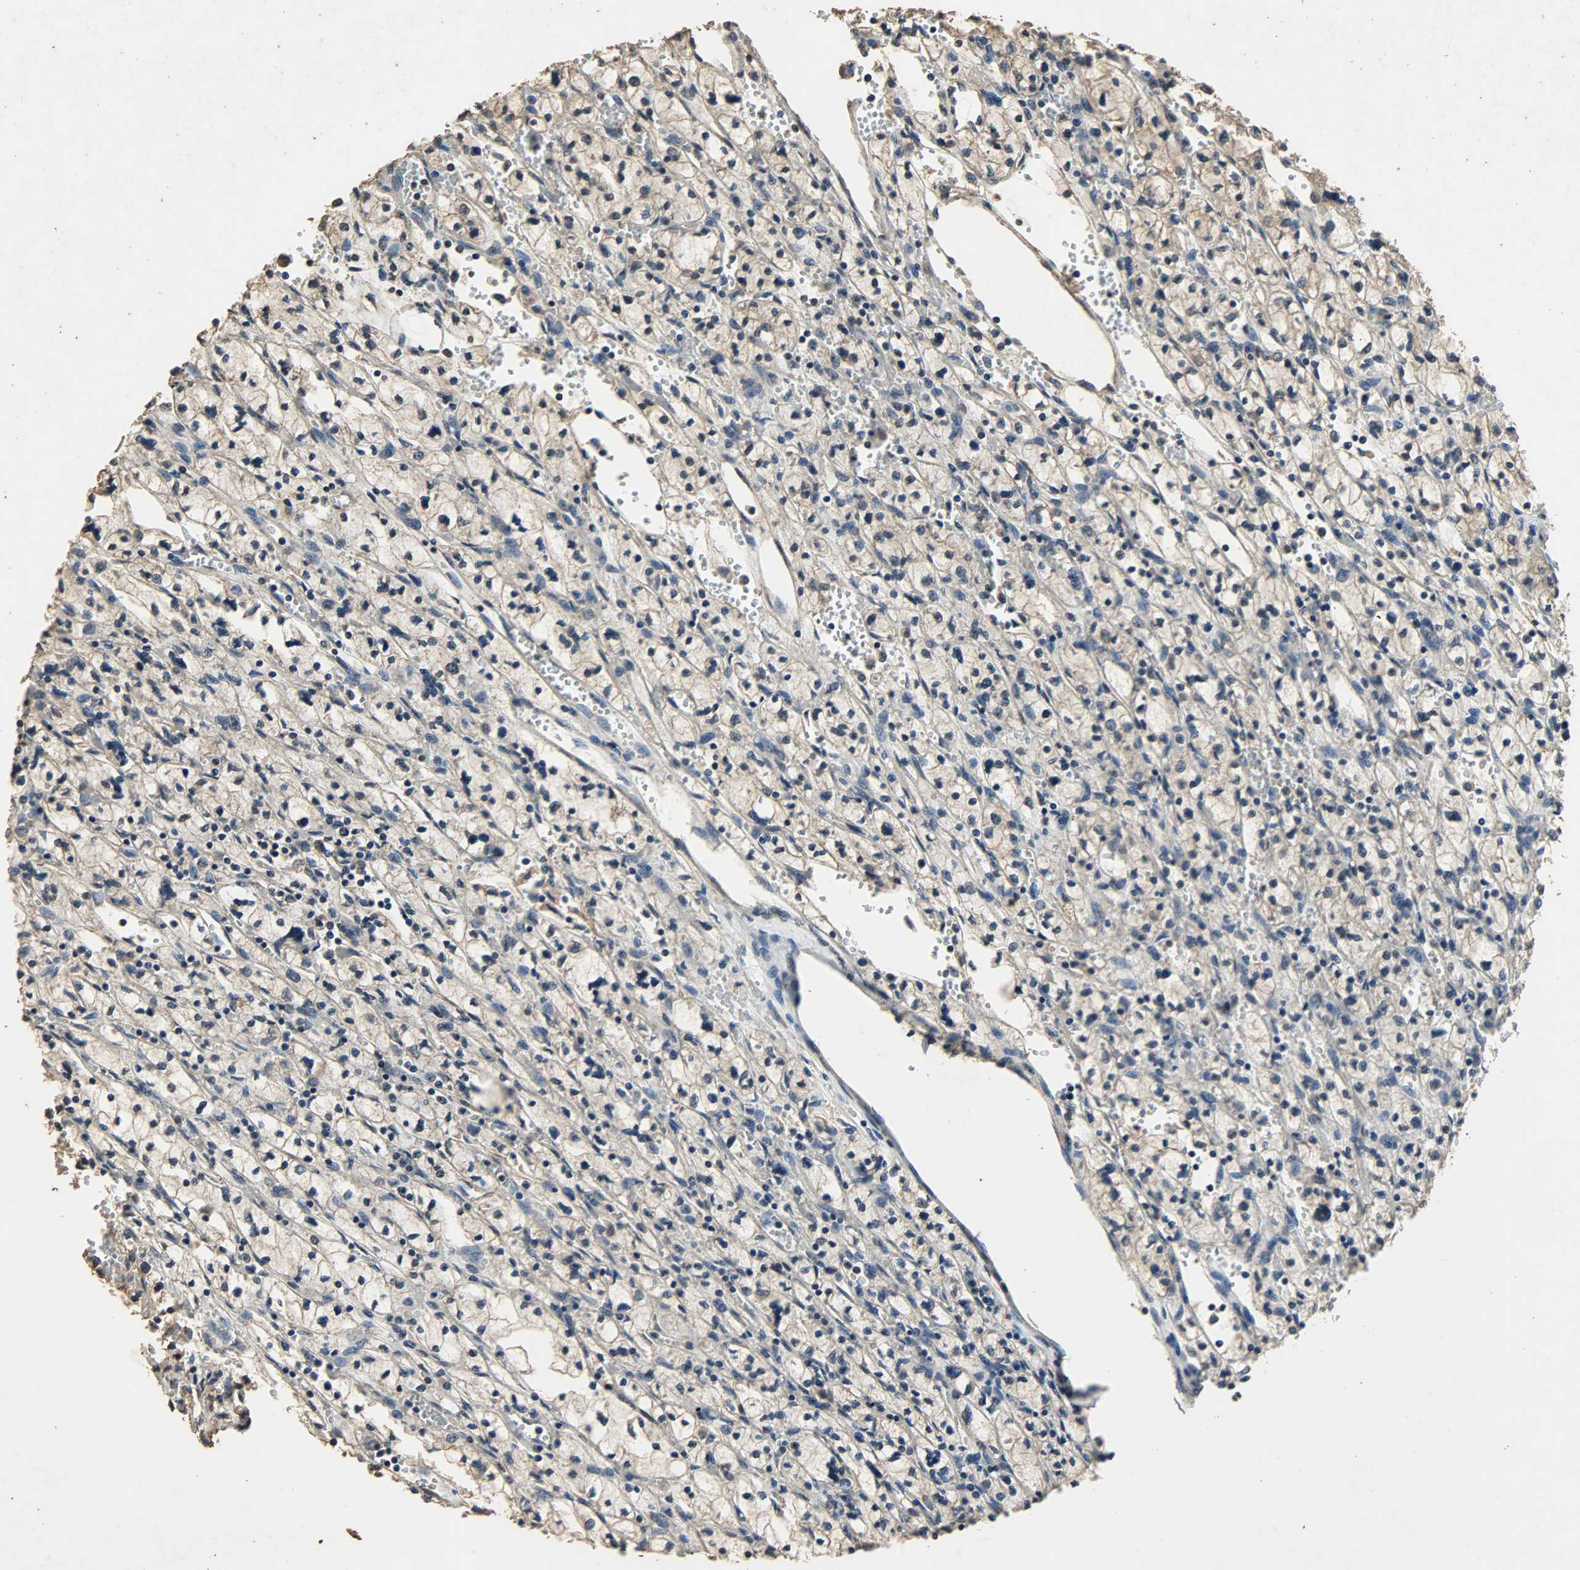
{"staining": {"intensity": "weak", "quantity": ">75%", "location": "cytoplasmic/membranous"}, "tissue": "renal cancer", "cell_type": "Tumor cells", "image_type": "cancer", "snomed": [{"axis": "morphology", "description": "Adenocarcinoma, NOS"}, {"axis": "topography", "description": "Kidney"}], "caption": "Human renal cancer stained with a protein marker shows weak staining in tumor cells.", "gene": "CCNT2", "patient": {"sex": "female", "age": 83}}